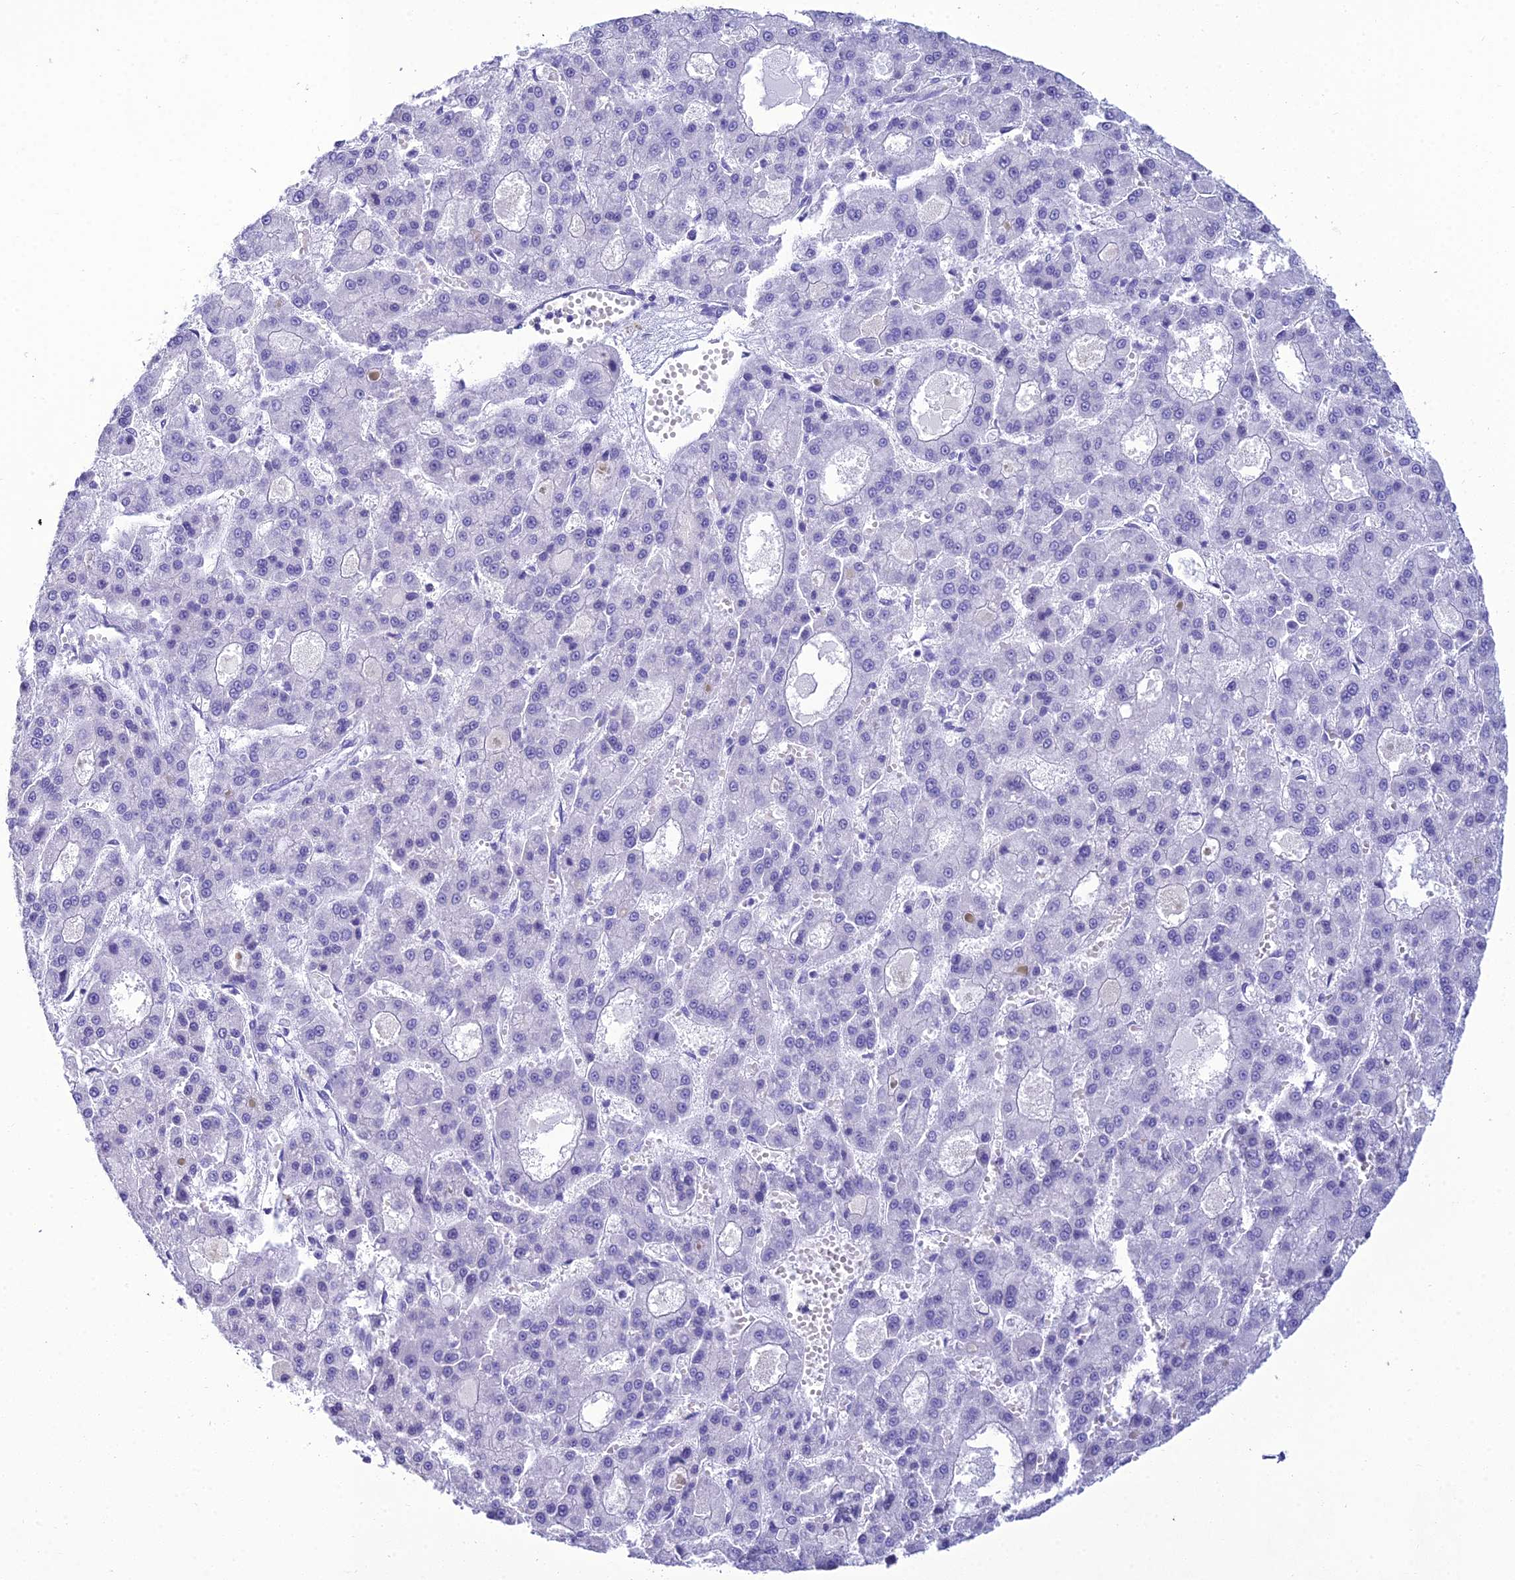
{"staining": {"intensity": "negative", "quantity": "none", "location": "none"}, "tissue": "liver cancer", "cell_type": "Tumor cells", "image_type": "cancer", "snomed": [{"axis": "morphology", "description": "Carcinoma, Hepatocellular, NOS"}, {"axis": "topography", "description": "Liver"}], "caption": "Immunohistochemistry image of liver cancer stained for a protein (brown), which demonstrates no positivity in tumor cells.", "gene": "ZNF442", "patient": {"sex": "male", "age": 70}}